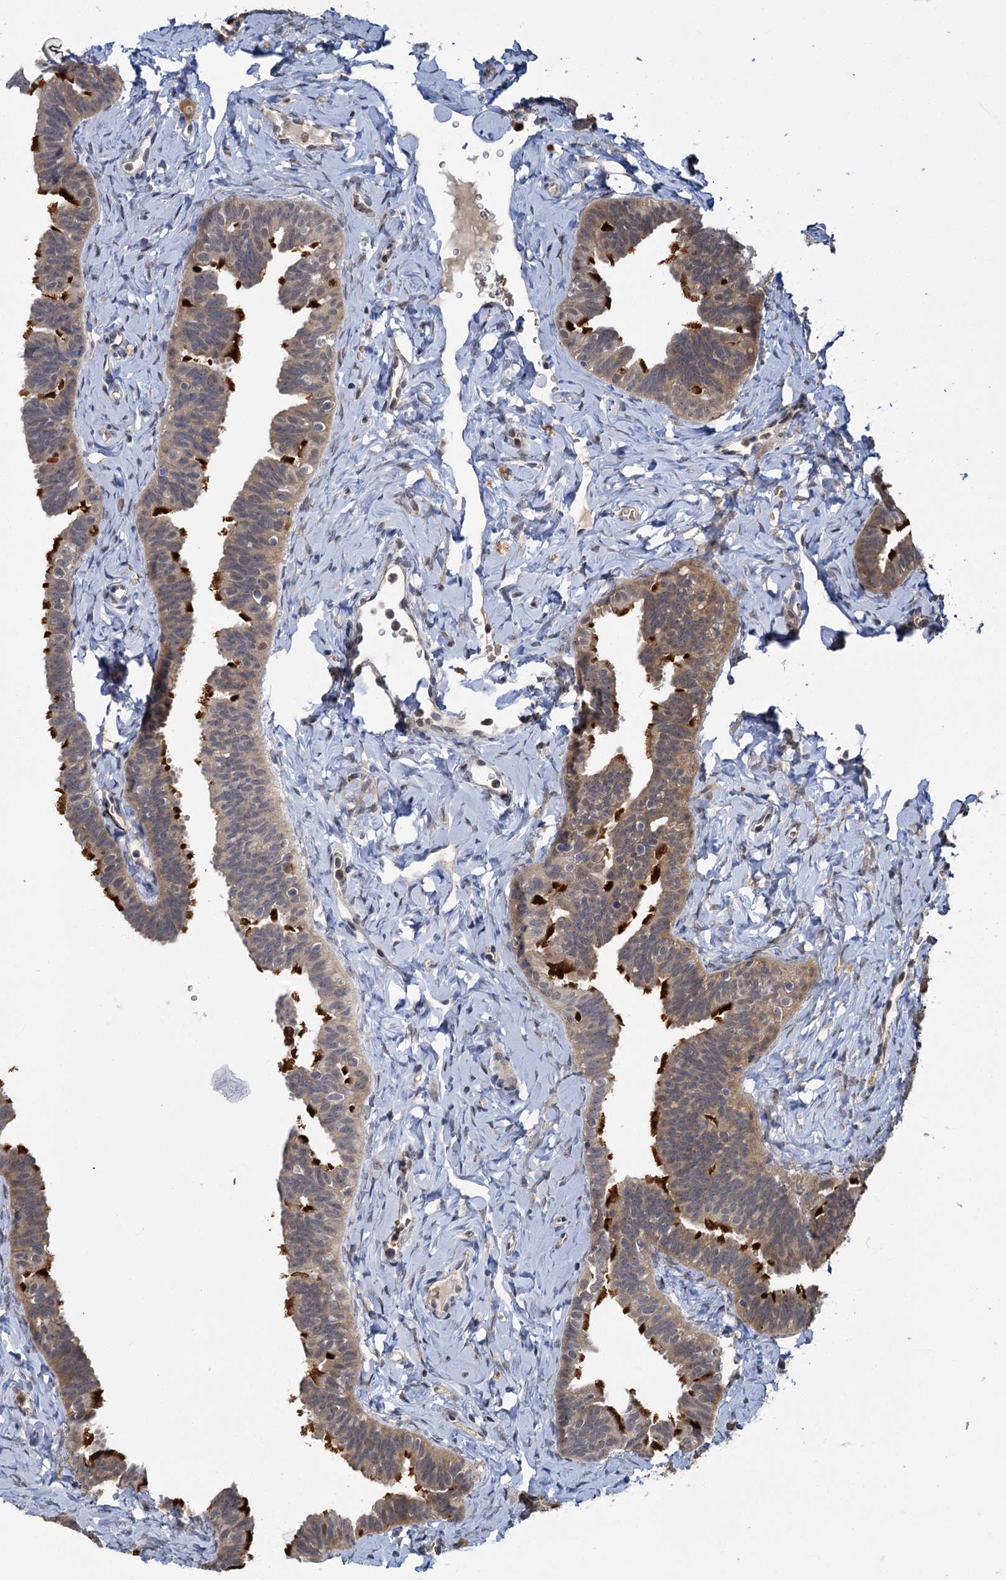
{"staining": {"intensity": "strong", "quantity": "<25%", "location": "cytoplasmic/membranous"}, "tissue": "fallopian tube", "cell_type": "Glandular cells", "image_type": "normal", "snomed": [{"axis": "morphology", "description": "Normal tissue, NOS"}, {"axis": "topography", "description": "Fallopian tube"}], "caption": "A high-resolution photomicrograph shows IHC staining of benign fallopian tube, which reveals strong cytoplasmic/membranous expression in approximately <25% of glandular cells.", "gene": "APBA2", "patient": {"sex": "female", "age": 65}}